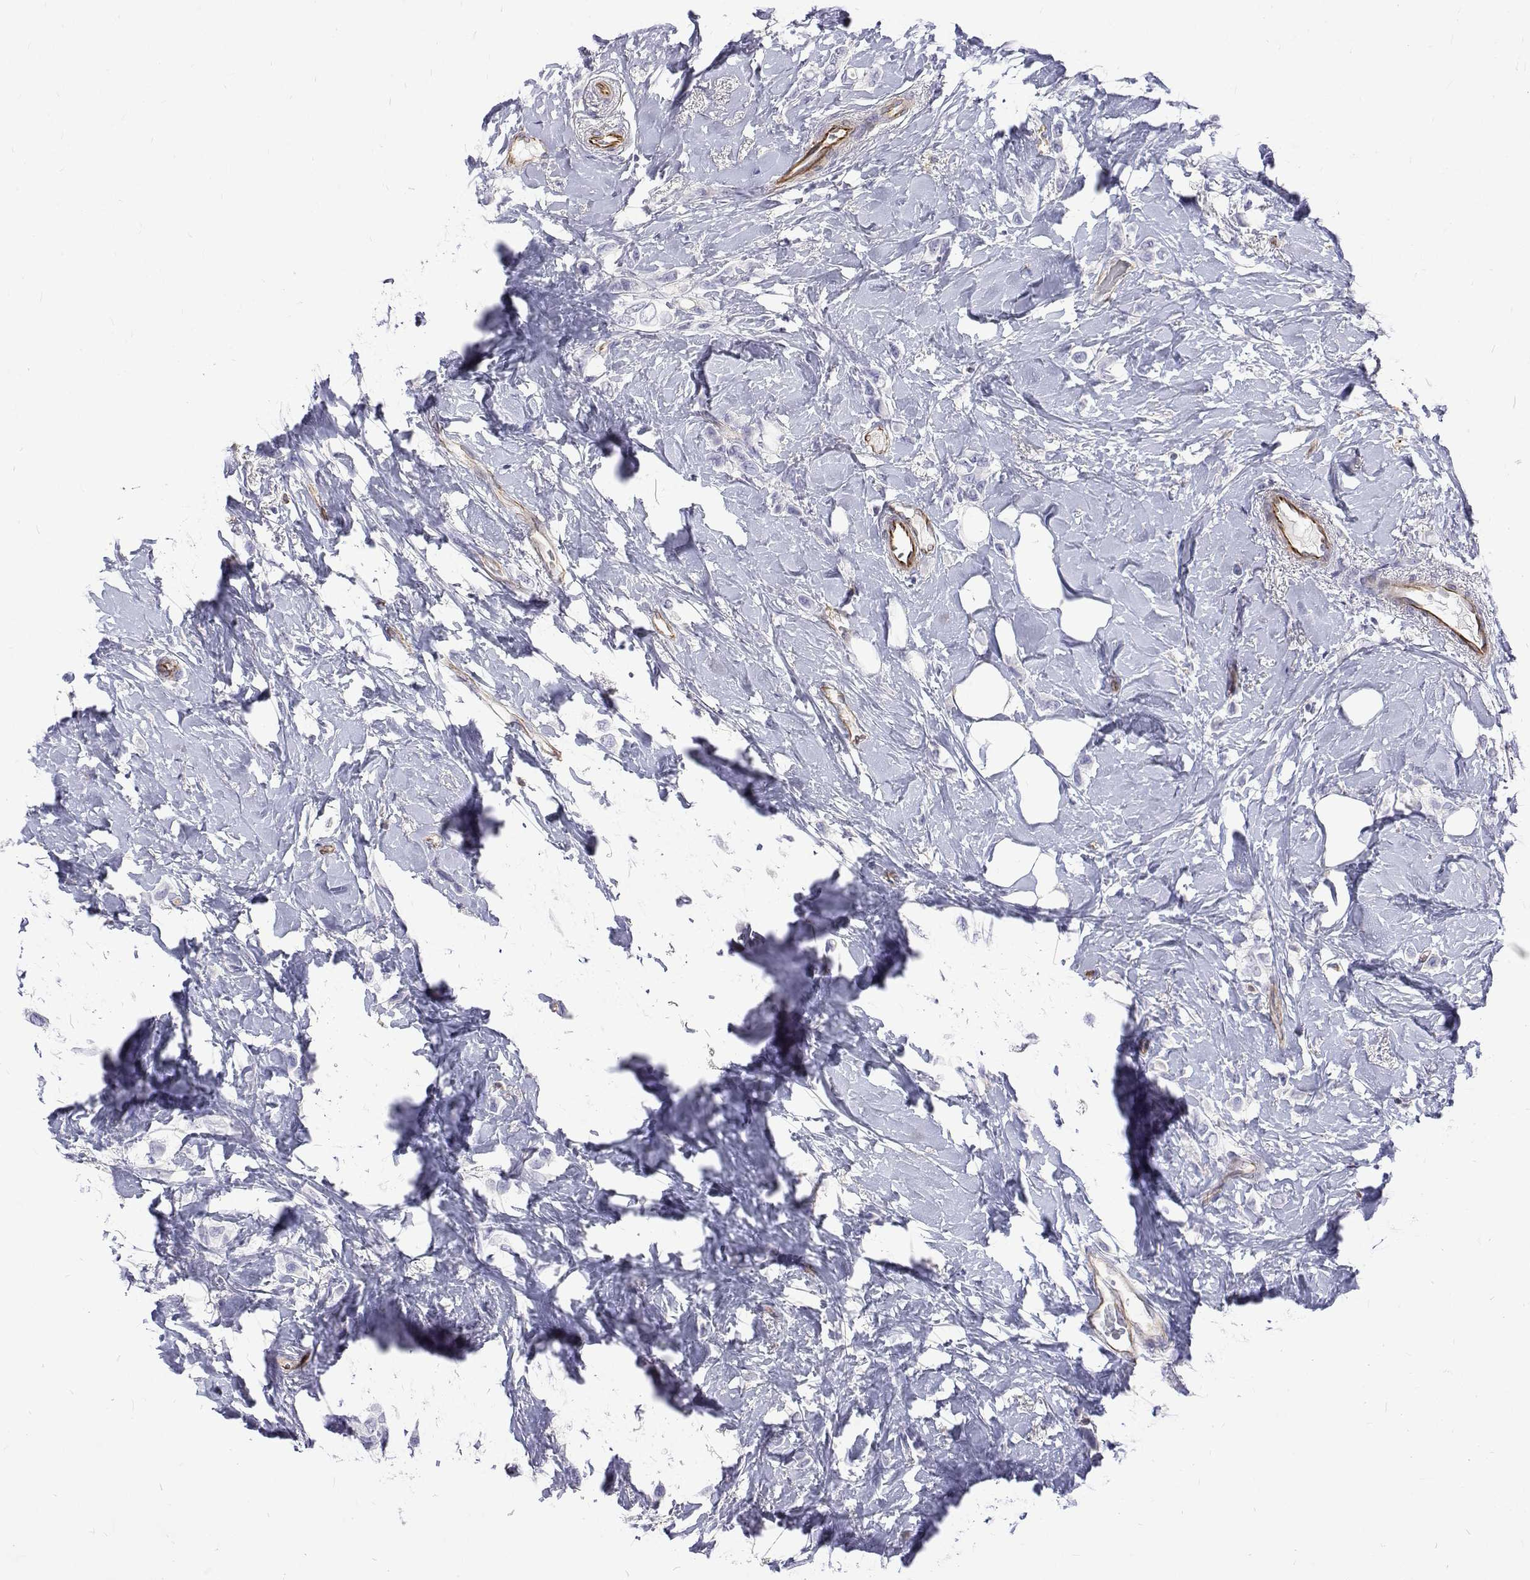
{"staining": {"intensity": "negative", "quantity": "none", "location": "none"}, "tissue": "breast cancer", "cell_type": "Tumor cells", "image_type": "cancer", "snomed": [{"axis": "morphology", "description": "Lobular carcinoma"}, {"axis": "topography", "description": "Breast"}], "caption": "Tumor cells are negative for brown protein staining in breast cancer.", "gene": "OPRPN", "patient": {"sex": "female", "age": 66}}